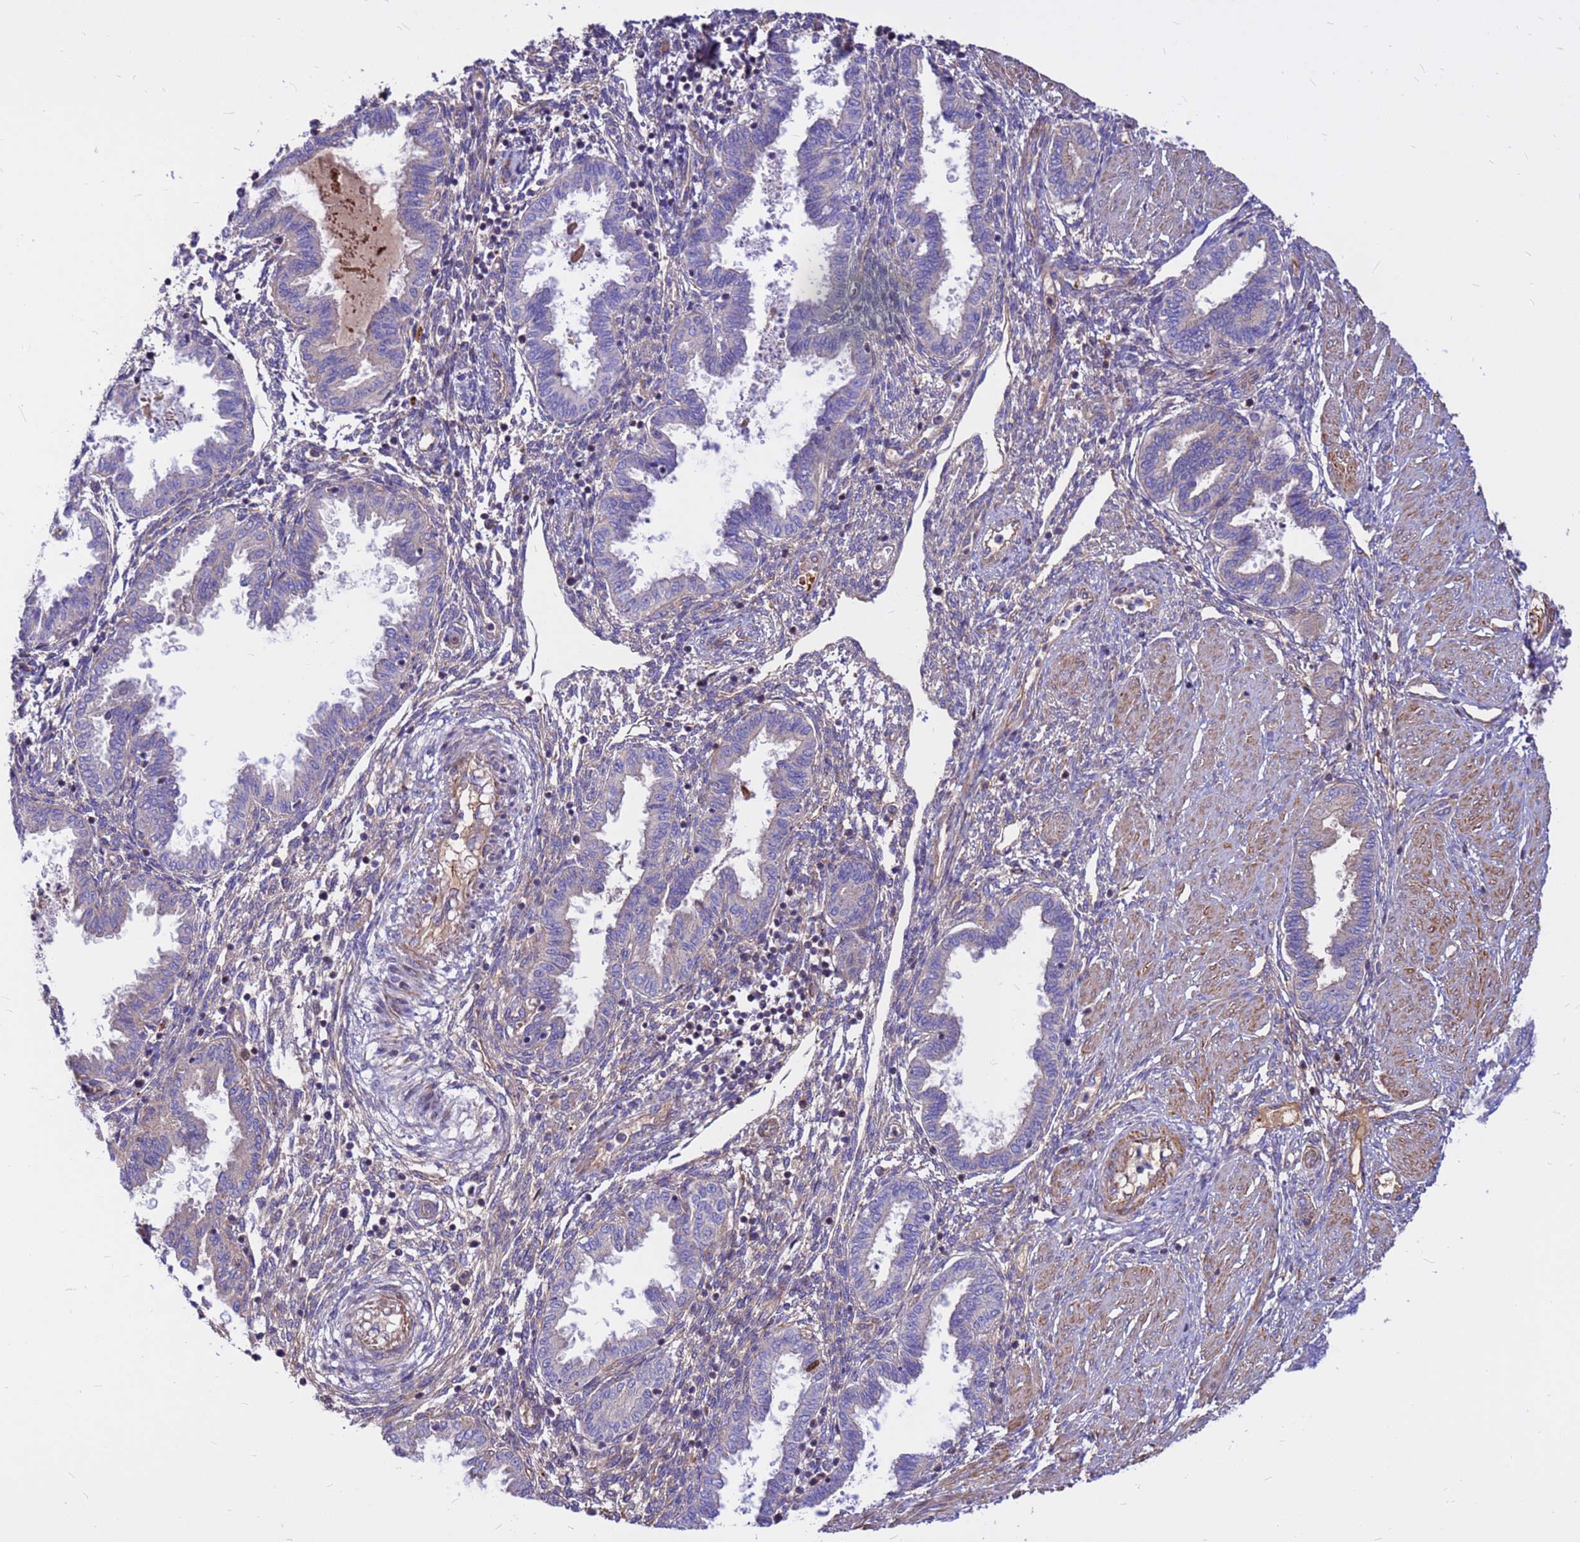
{"staining": {"intensity": "negative", "quantity": "none", "location": "none"}, "tissue": "endometrium", "cell_type": "Cells in endometrial stroma", "image_type": "normal", "snomed": [{"axis": "morphology", "description": "Normal tissue, NOS"}, {"axis": "topography", "description": "Endometrium"}], "caption": "Endometrium stained for a protein using immunohistochemistry shows no expression cells in endometrial stroma.", "gene": "CRHBP", "patient": {"sex": "female", "age": 33}}